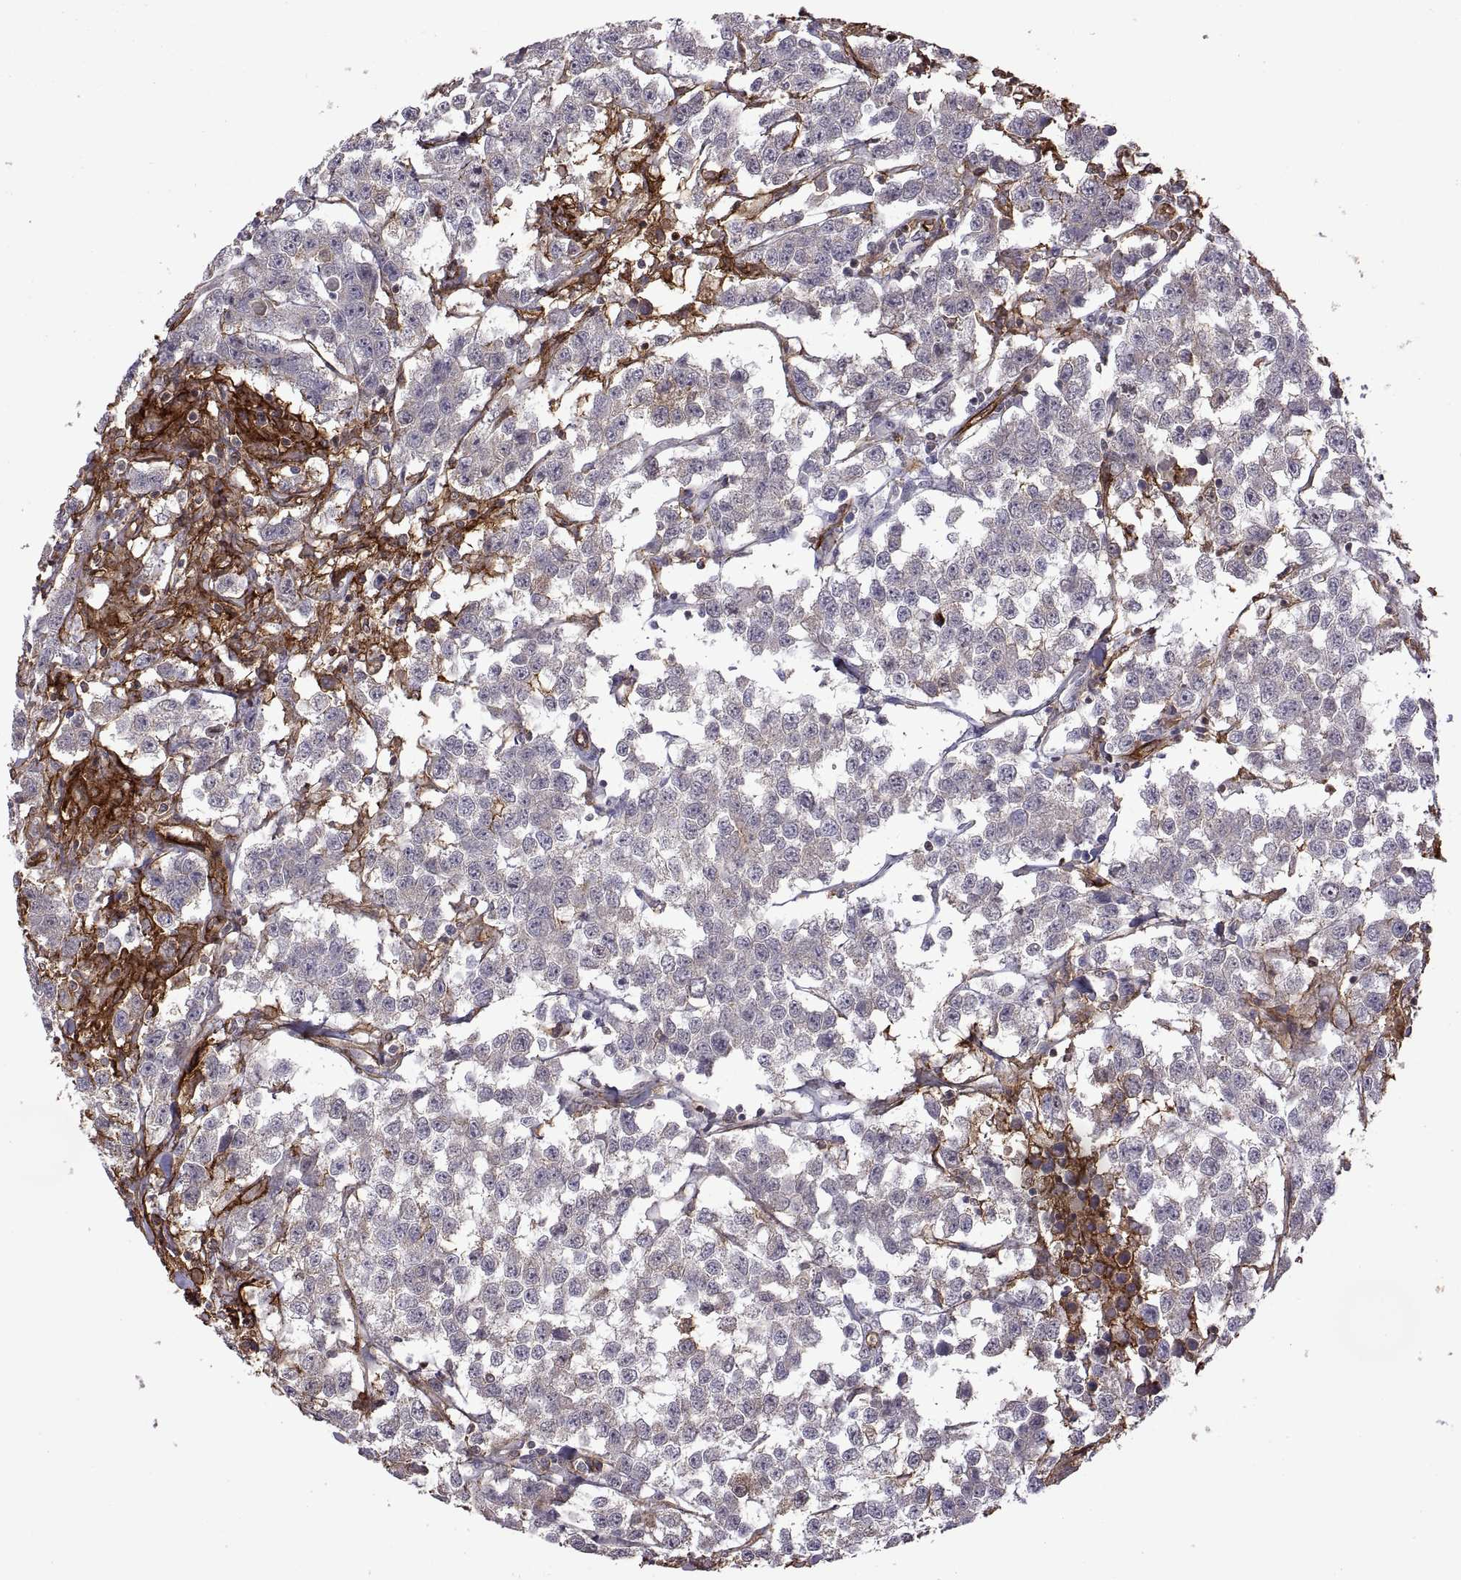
{"staining": {"intensity": "negative", "quantity": "none", "location": "none"}, "tissue": "testis cancer", "cell_type": "Tumor cells", "image_type": "cancer", "snomed": [{"axis": "morphology", "description": "Seminoma, NOS"}, {"axis": "topography", "description": "Testis"}], "caption": "DAB (3,3'-diaminobenzidine) immunohistochemical staining of human testis seminoma shows no significant staining in tumor cells. Nuclei are stained in blue.", "gene": "S100A10", "patient": {"sex": "male", "age": 59}}